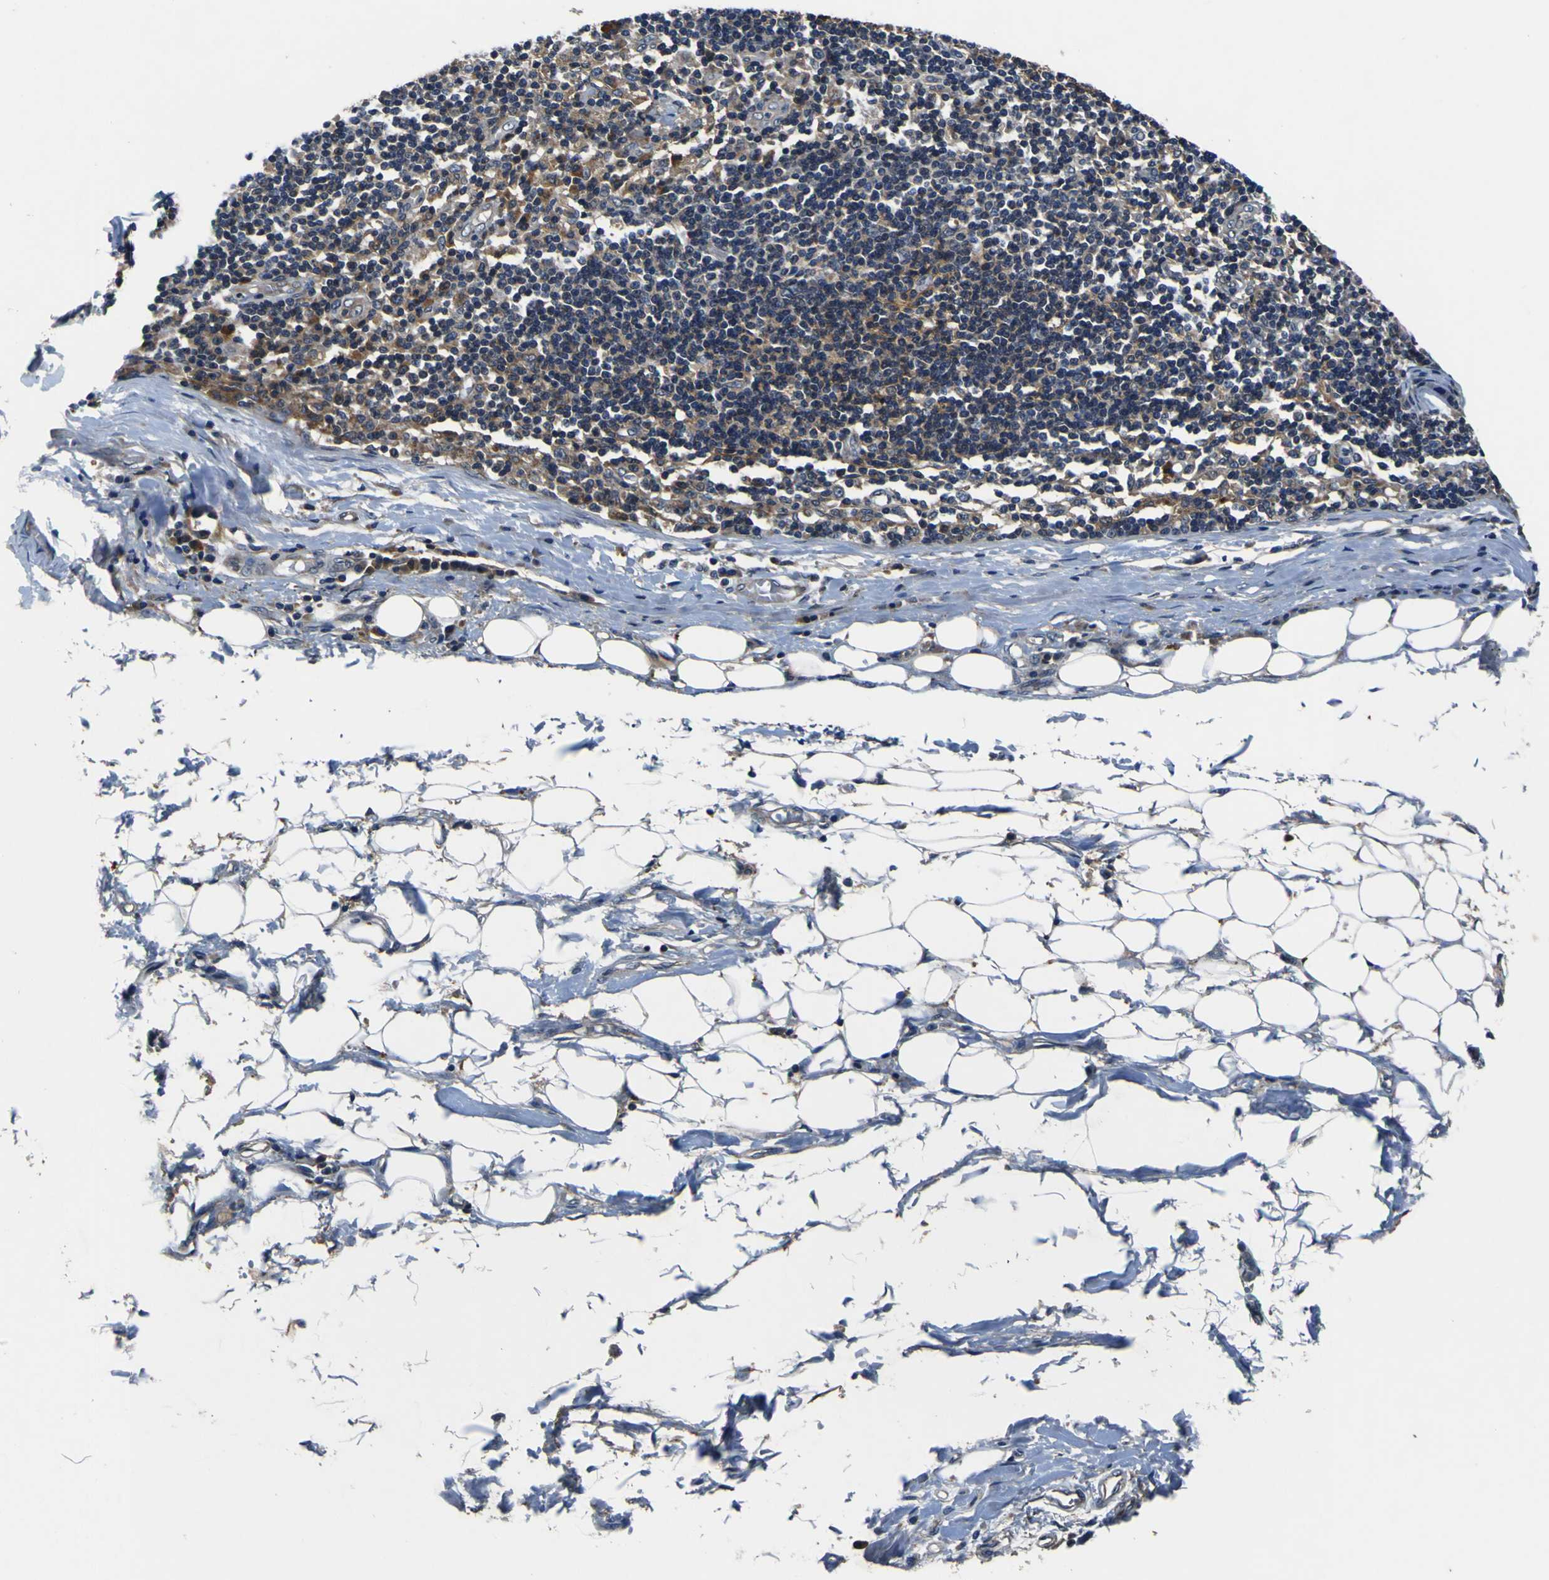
{"staining": {"intensity": "negative", "quantity": "none", "location": "none"}, "tissue": "adipose tissue", "cell_type": "Adipocytes", "image_type": "normal", "snomed": [{"axis": "morphology", "description": "Normal tissue, NOS"}, {"axis": "morphology", "description": "Adenocarcinoma, NOS"}, {"axis": "topography", "description": "Esophagus"}], "caption": "The IHC histopathology image has no significant expression in adipocytes of adipose tissue.", "gene": "EPHB4", "patient": {"sex": "male", "age": 62}}